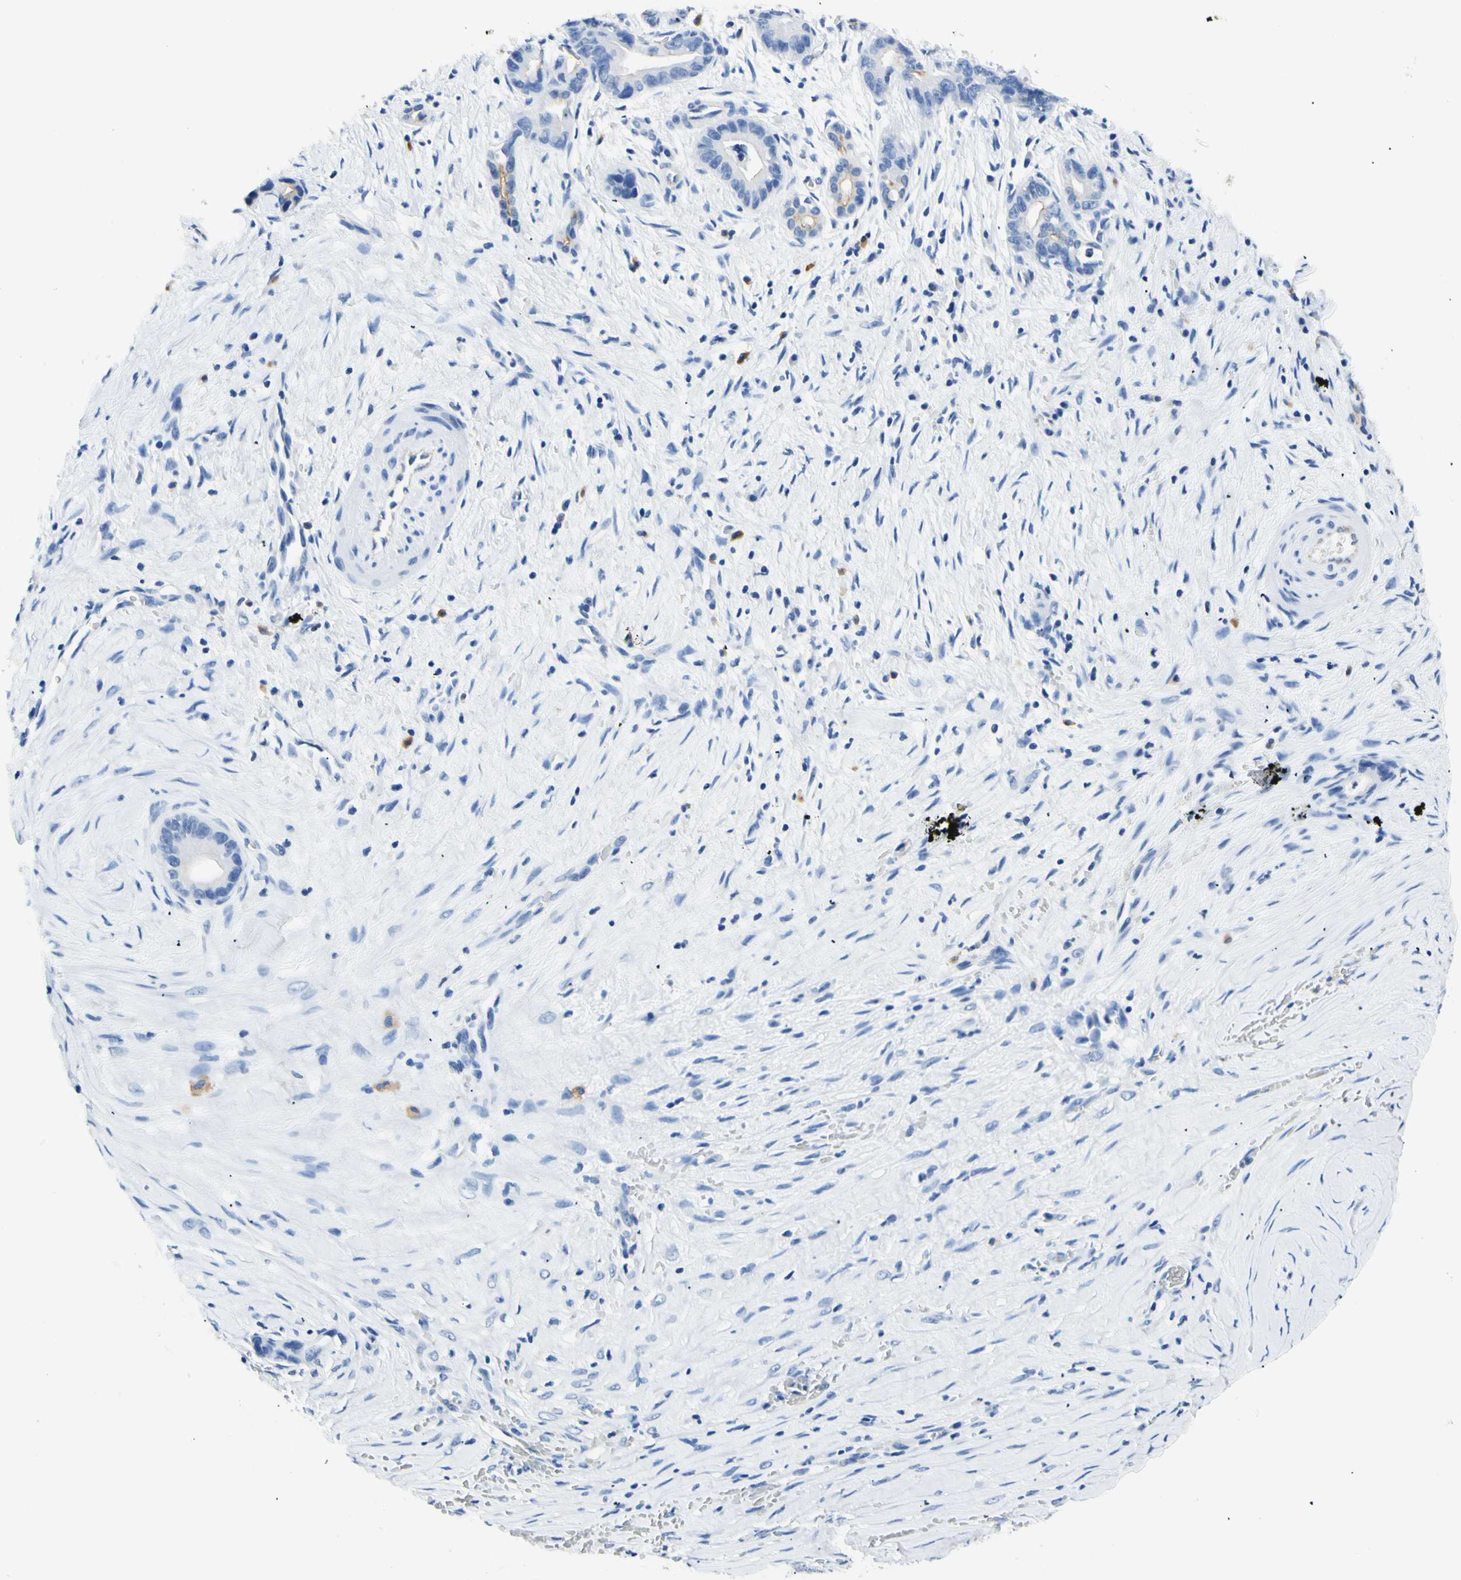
{"staining": {"intensity": "negative", "quantity": "none", "location": "none"}, "tissue": "liver cancer", "cell_type": "Tumor cells", "image_type": "cancer", "snomed": [{"axis": "morphology", "description": "Cholangiocarcinoma"}, {"axis": "topography", "description": "Liver"}], "caption": "A high-resolution histopathology image shows immunohistochemistry staining of liver cholangiocarcinoma, which shows no significant positivity in tumor cells.", "gene": "HPCA", "patient": {"sex": "female", "age": 55}}